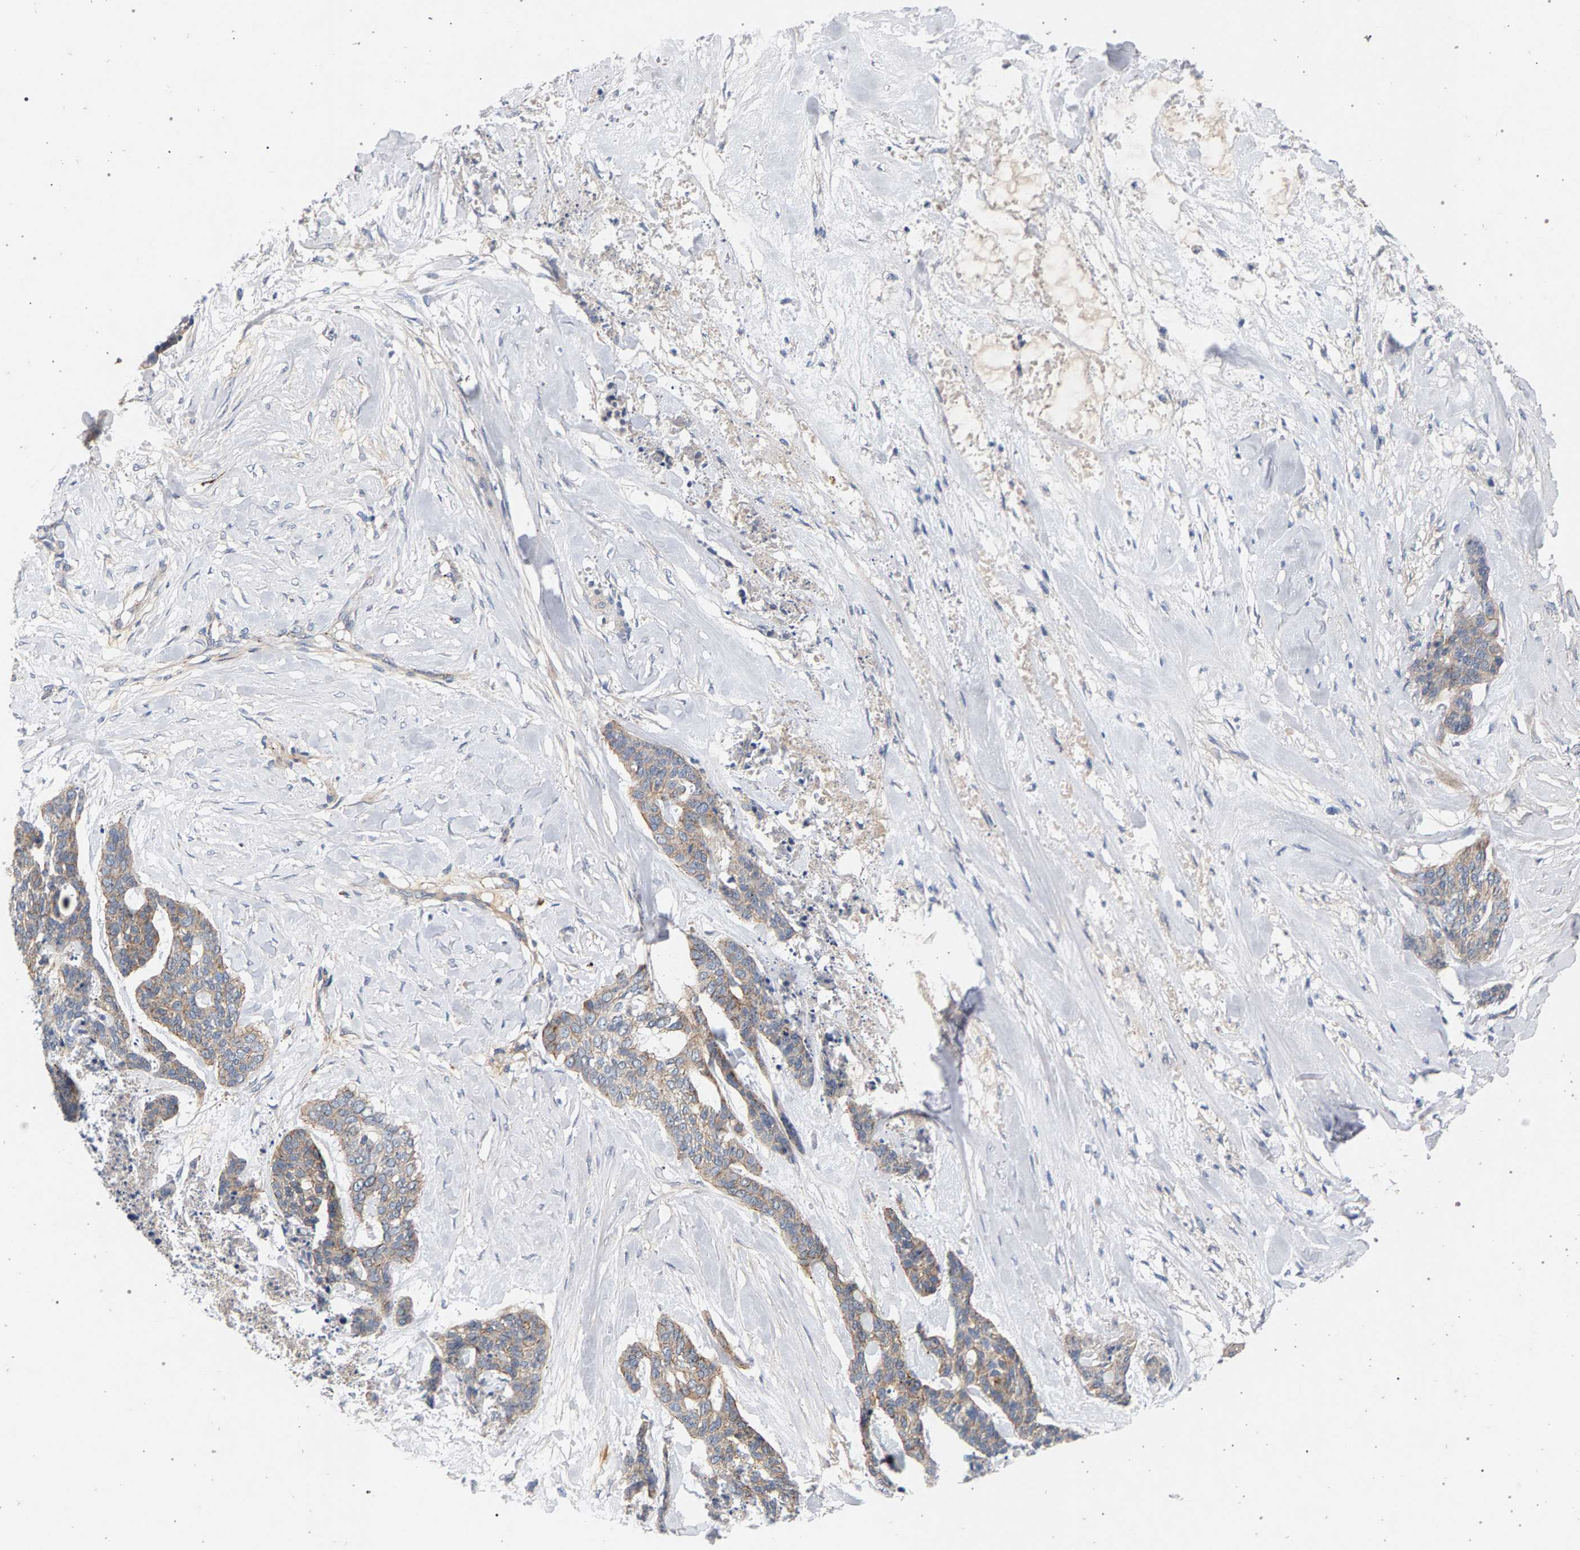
{"staining": {"intensity": "weak", "quantity": "<25%", "location": "cytoplasmic/membranous"}, "tissue": "skin cancer", "cell_type": "Tumor cells", "image_type": "cancer", "snomed": [{"axis": "morphology", "description": "Basal cell carcinoma"}, {"axis": "topography", "description": "Skin"}], "caption": "Image shows no significant protein positivity in tumor cells of skin cancer. (DAB (3,3'-diaminobenzidine) IHC visualized using brightfield microscopy, high magnification).", "gene": "MAMDC2", "patient": {"sex": "female", "age": 64}}